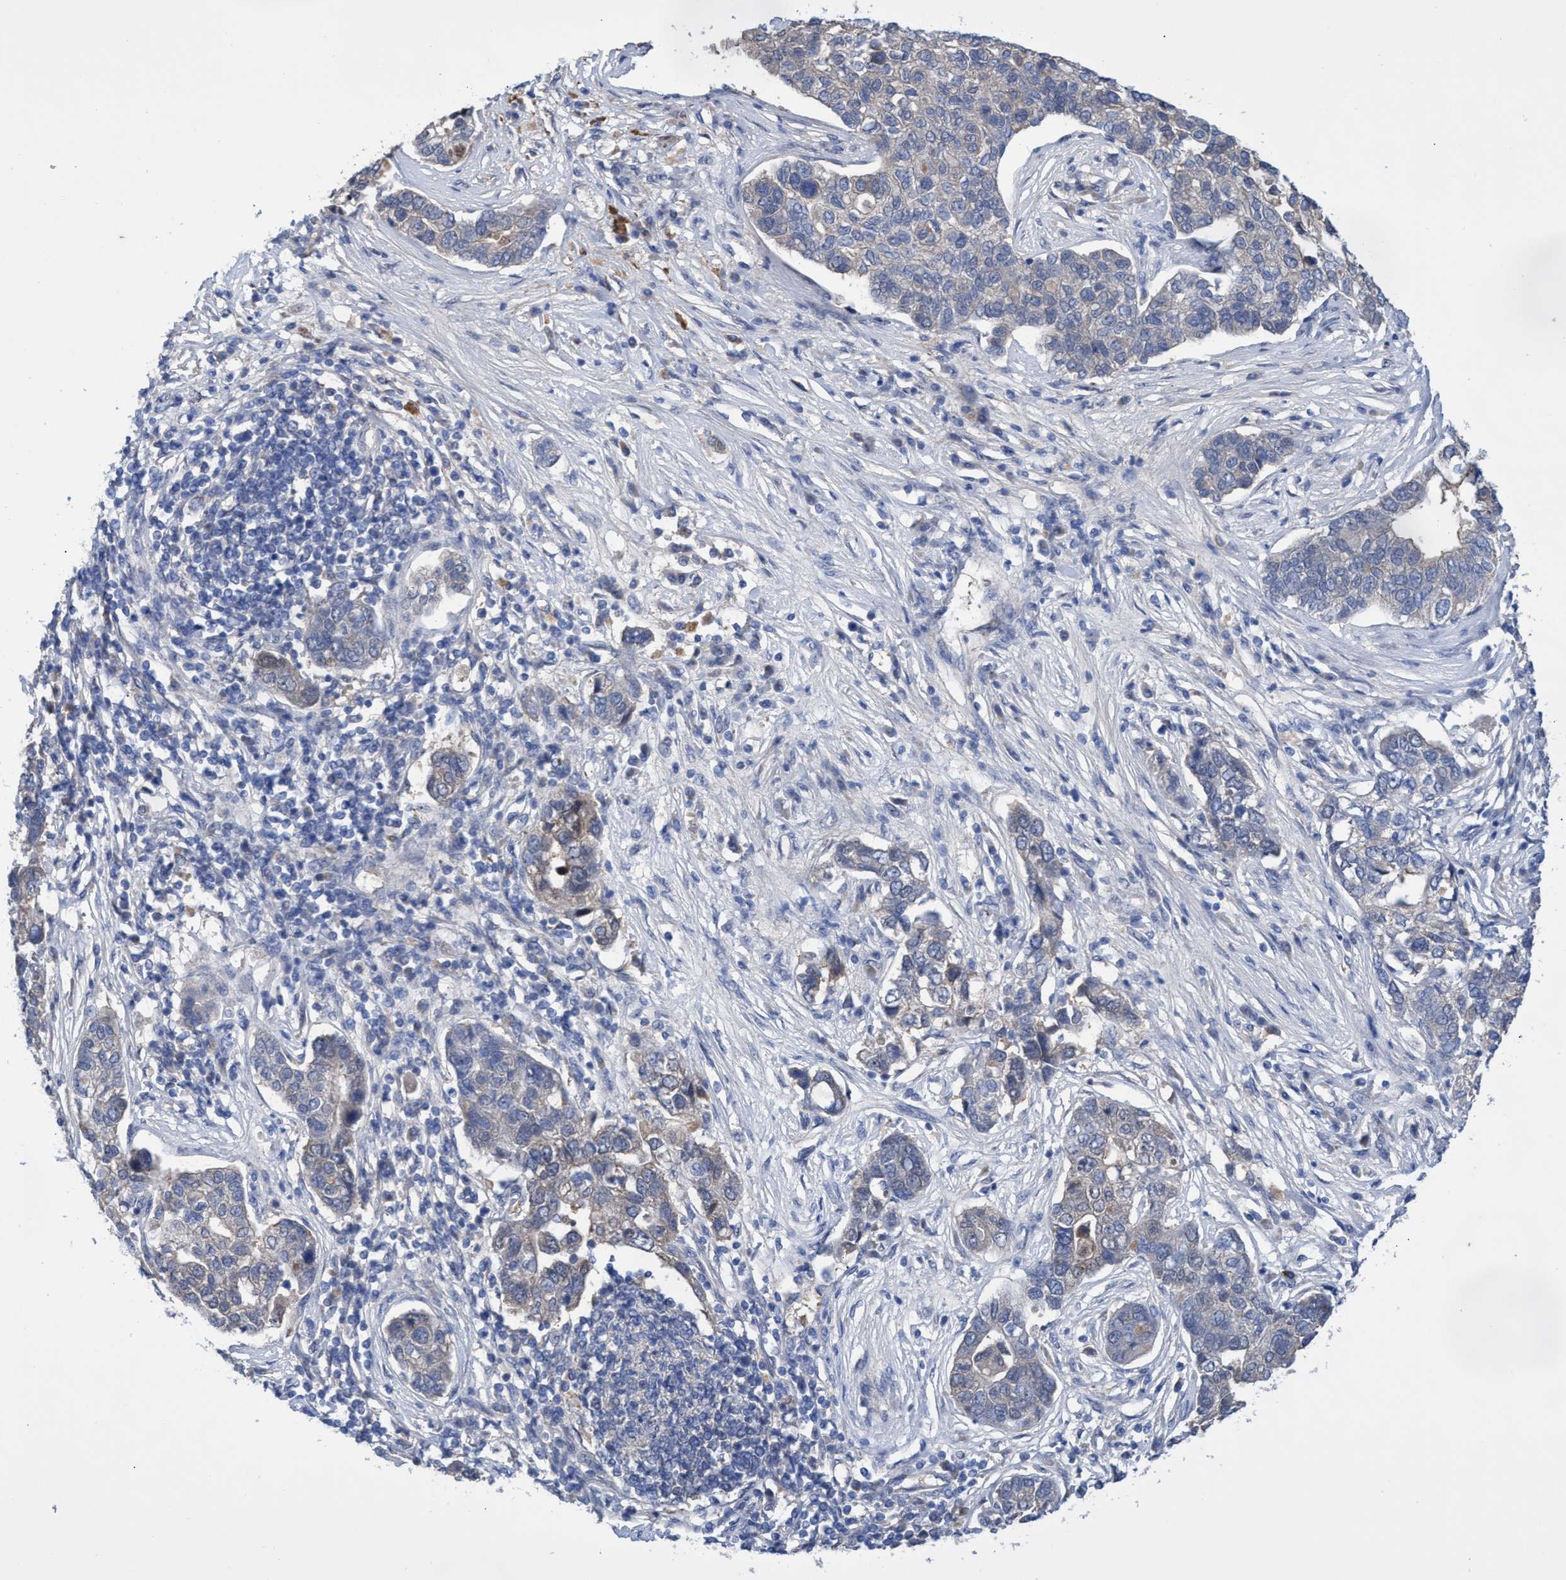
{"staining": {"intensity": "weak", "quantity": "<25%", "location": "cytoplasmic/membranous"}, "tissue": "pancreatic cancer", "cell_type": "Tumor cells", "image_type": "cancer", "snomed": [{"axis": "morphology", "description": "Adenocarcinoma, NOS"}, {"axis": "topography", "description": "Pancreas"}], "caption": "Immunohistochemistry (IHC) of pancreatic cancer (adenocarcinoma) reveals no positivity in tumor cells.", "gene": "SVEP1", "patient": {"sex": "female", "age": 61}}